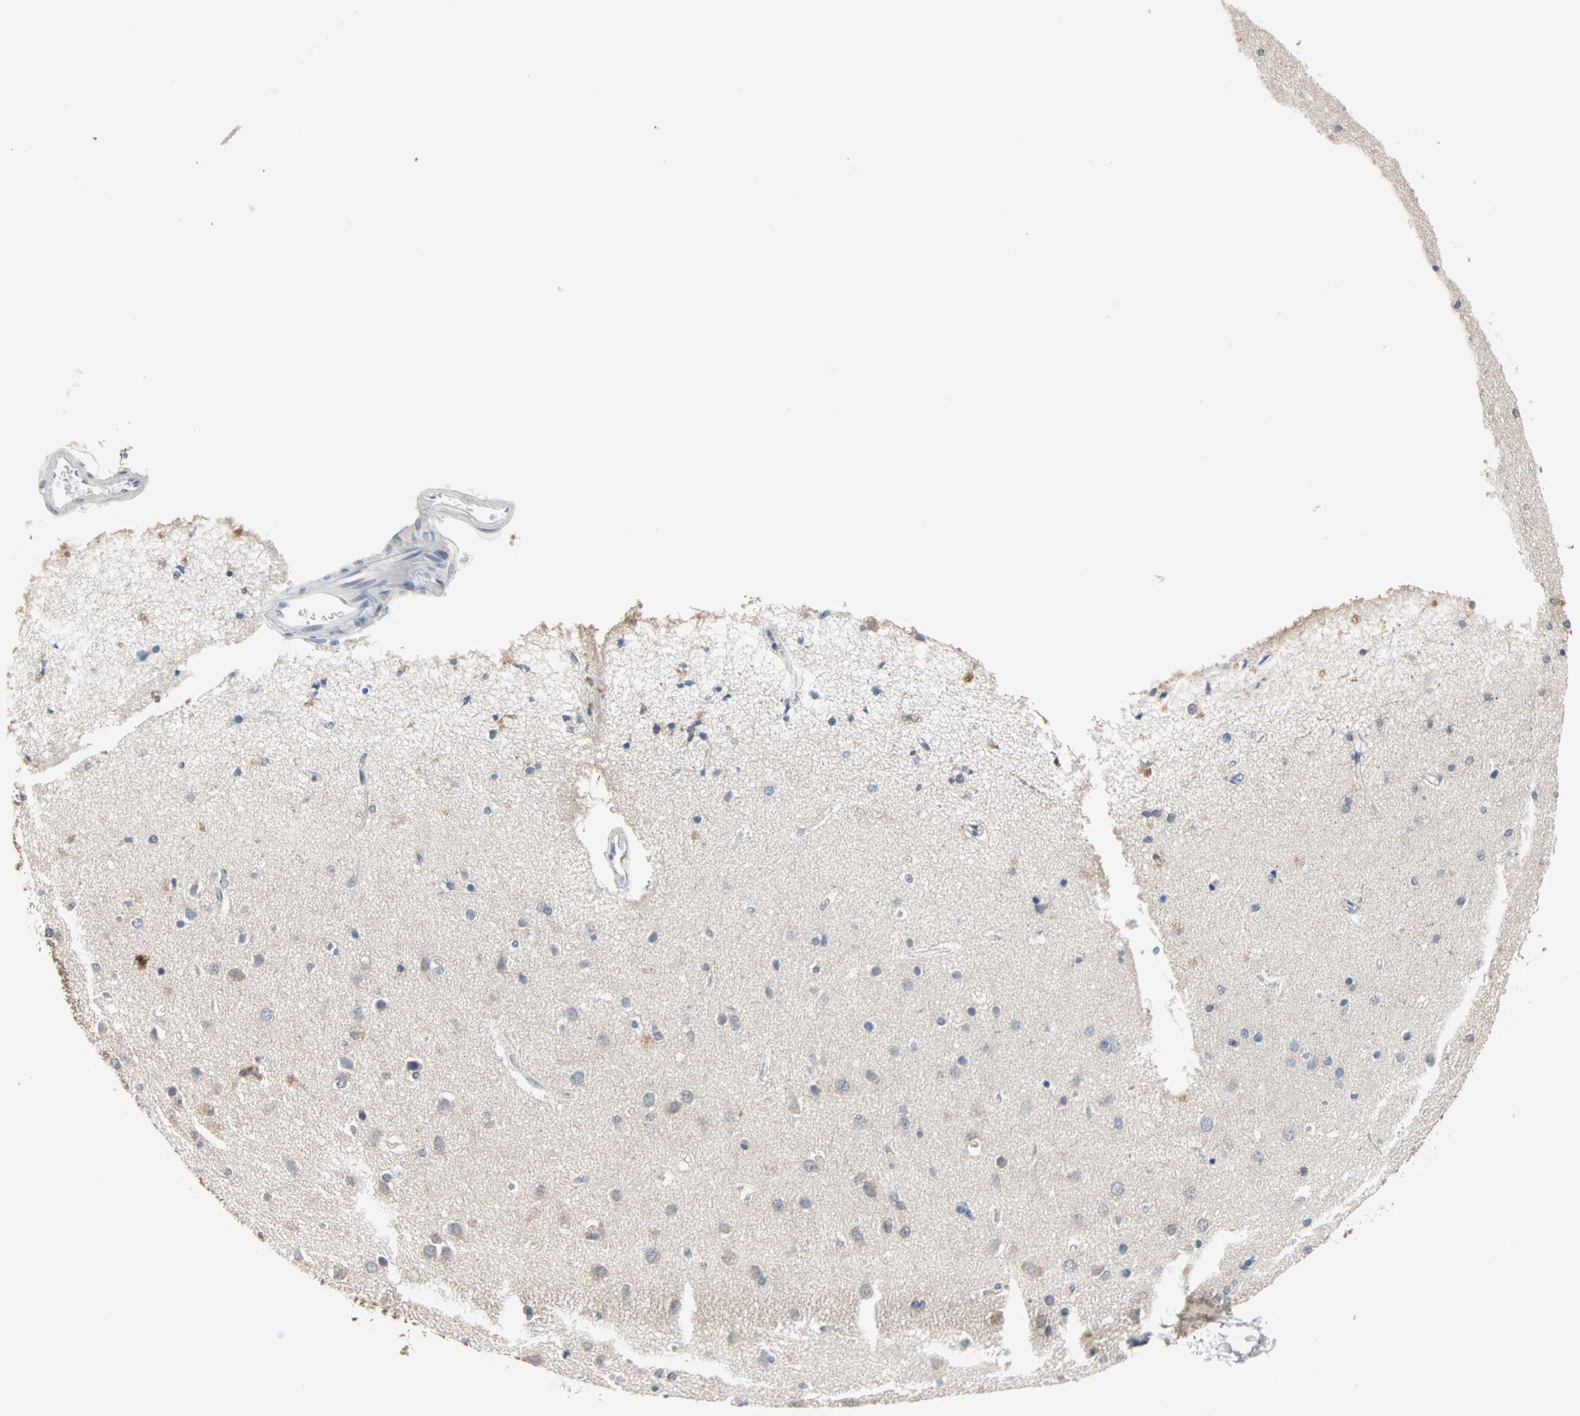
{"staining": {"intensity": "weak", "quantity": "25%-75%", "location": "cytoplasmic/membranous"}, "tissue": "cerebral cortex", "cell_type": "Endothelial cells", "image_type": "normal", "snomed": [{"axis": "morphology", "description": "Normal tissue, NOS"}, {"axis": "topography", "description": "Cerebral cortex"}], "caption": "This photomicrograph reveals benign cerebral cortex stained with immunohistochemistry (IHC) to label a protein in brown. The cytoplasmic/membranous of endothelial cells show weak positivity for the protein. Nuclei are counter-stained blue.", "gene": "MPI", "patient": {"sex": "female", "age": 54}}